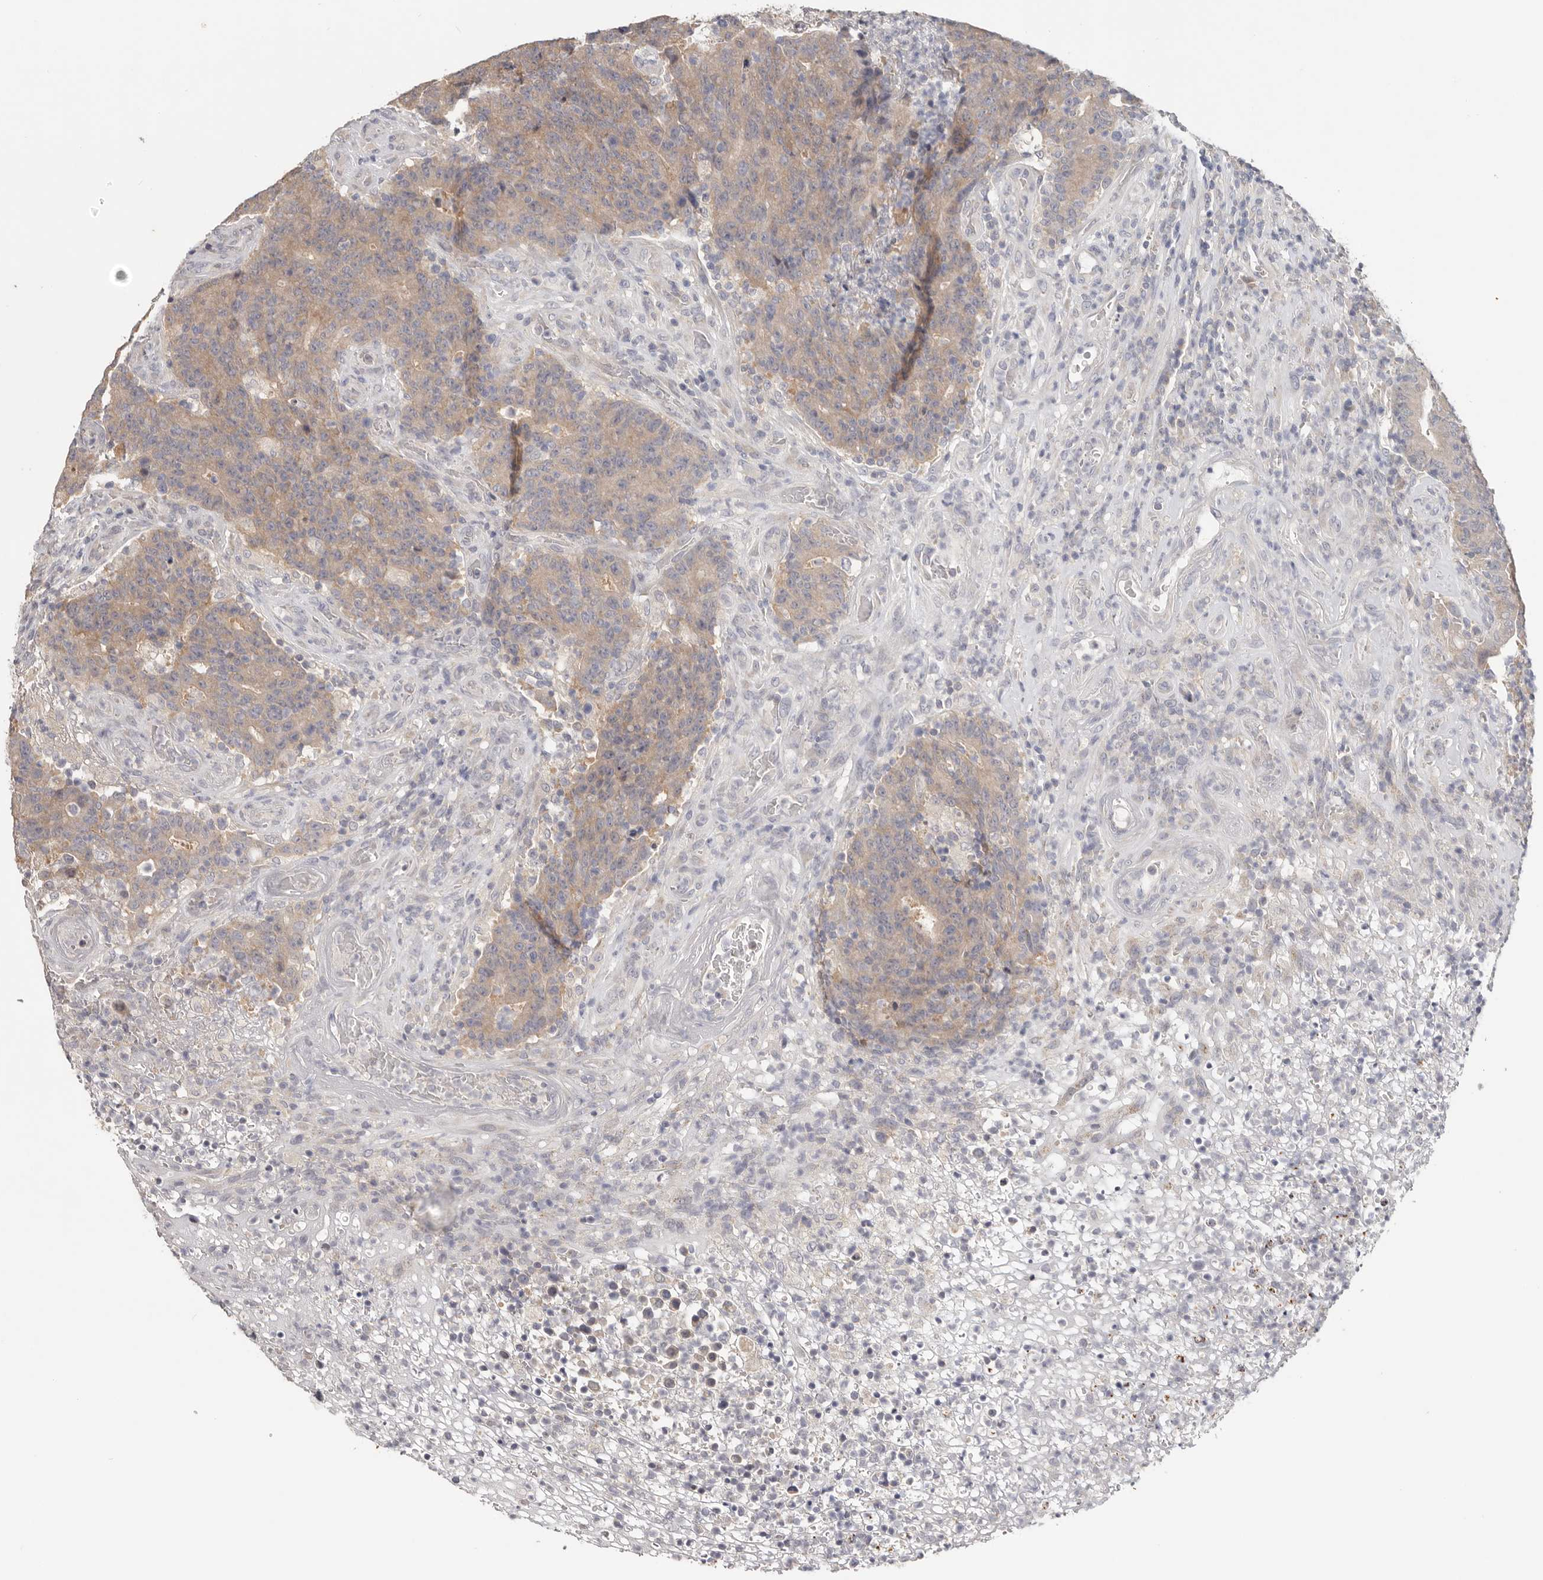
{"staining": {"intensity": "weak", "quantity": ">75%", "location": "cytoplasmic/membranous"}, "tissue": "colorectal cancer", "cell_type": "Tumor cells", "image_type": "cancer", "snomed": [{"axis": "morphology", "description": "Normal tissue, NOS"}, {"axis": "morphology", "description": "Adenocarcinoma, NOS"}, {"axis": "topography", "description": "Colon"}], "caption": "A micrograph showing weak cytoplasmic/membranous expression in about >75% of tumor cells in adenocarcinoma (colorectal), as visualized by brown immunohistochemical staining.", "gene": "WDR77", "patient": {"sex": "female", "age": 75}}